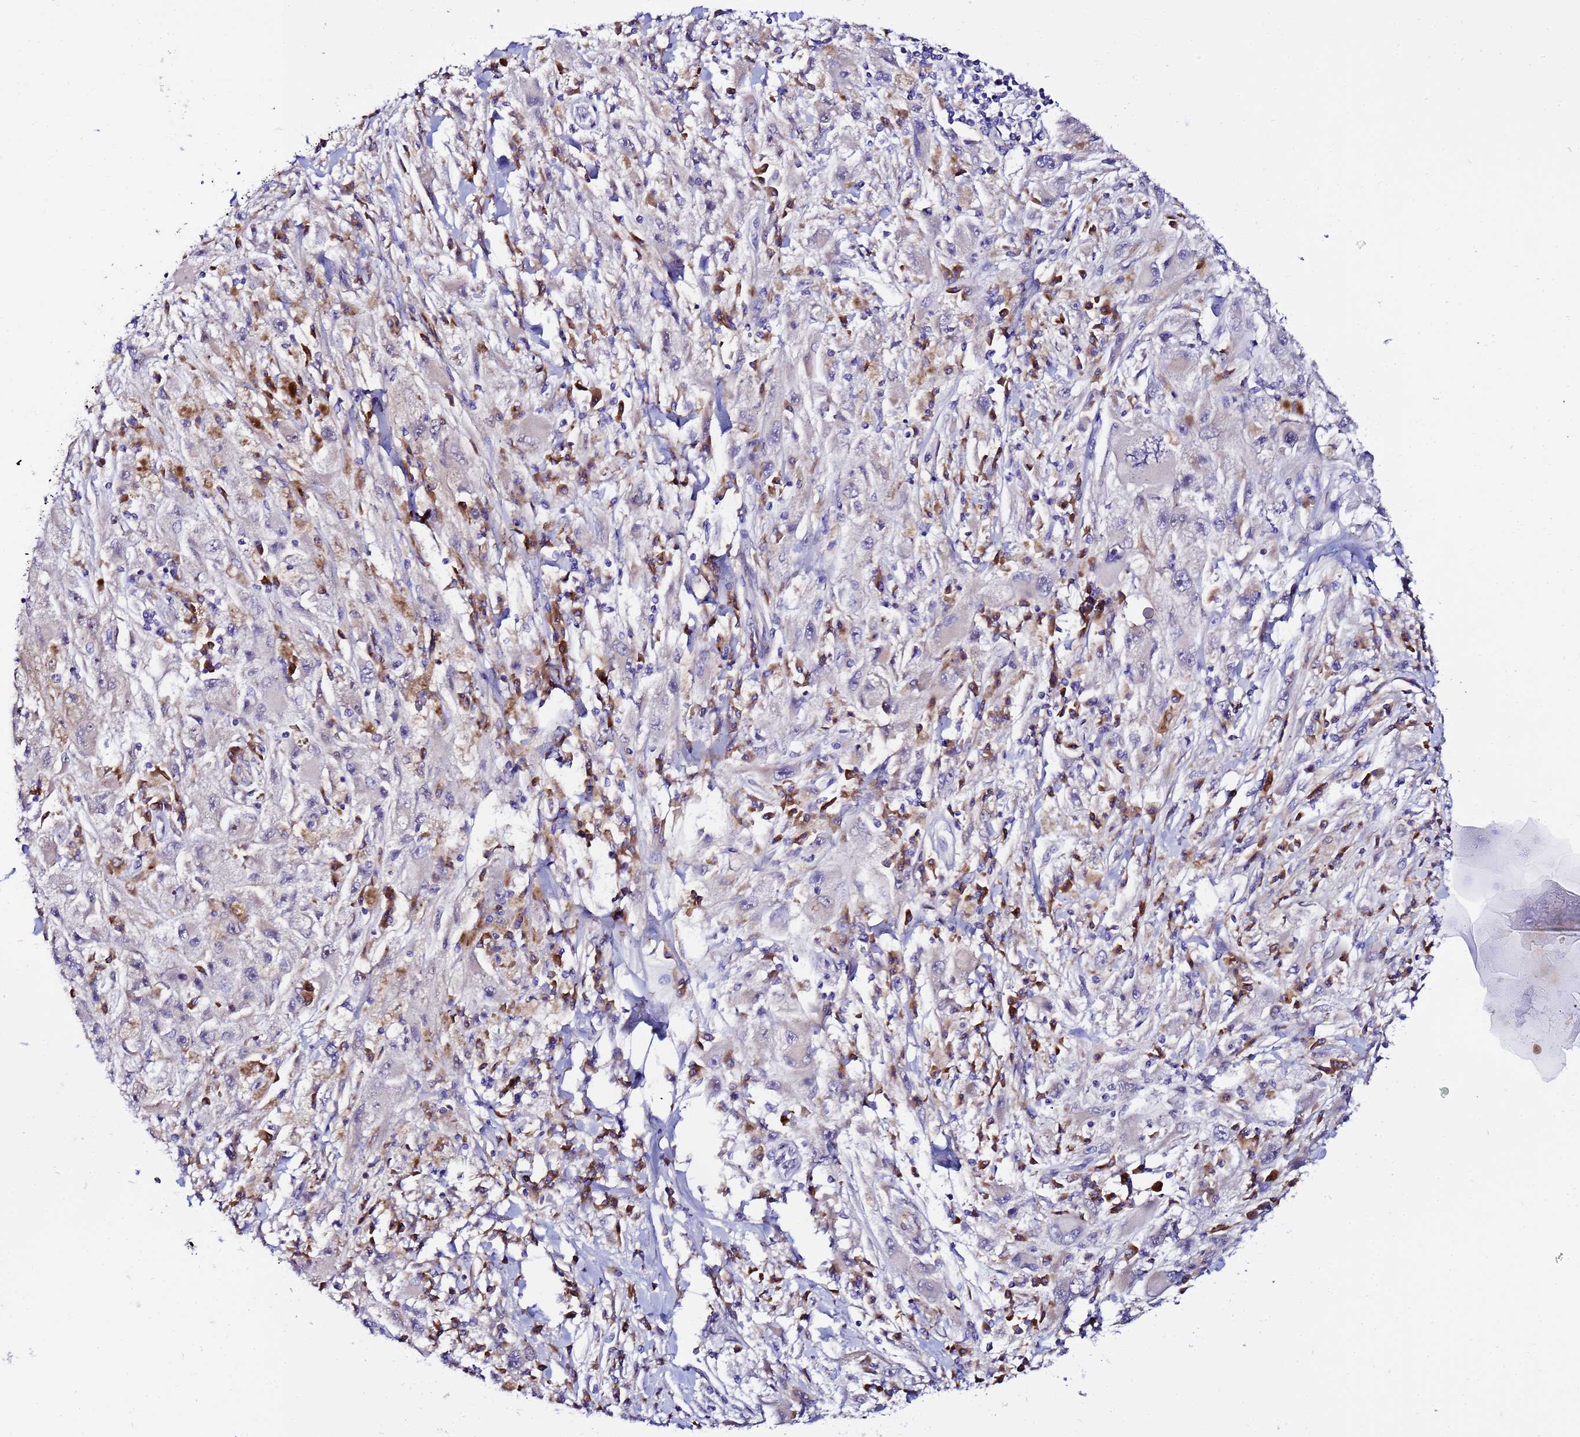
{"staining": {"intensity": "weak", "quantity": "<25%", "location": "cytoplasmic/membranous"}, "tissue": "melanoma", "cell_type": "Tumor cells", "image_type": "cancer", "snomed": [{"axis": "morphology", "description": "Malignant melanoma, Metastatic site"}, {"axis": "topography", "description": "Skin"}], "caption": "There is no significant positivity in tumor cells of malignant melanoma (metastatic site).", "gene": "JRKL", "patient": {"sex": "male", "age": 53}}